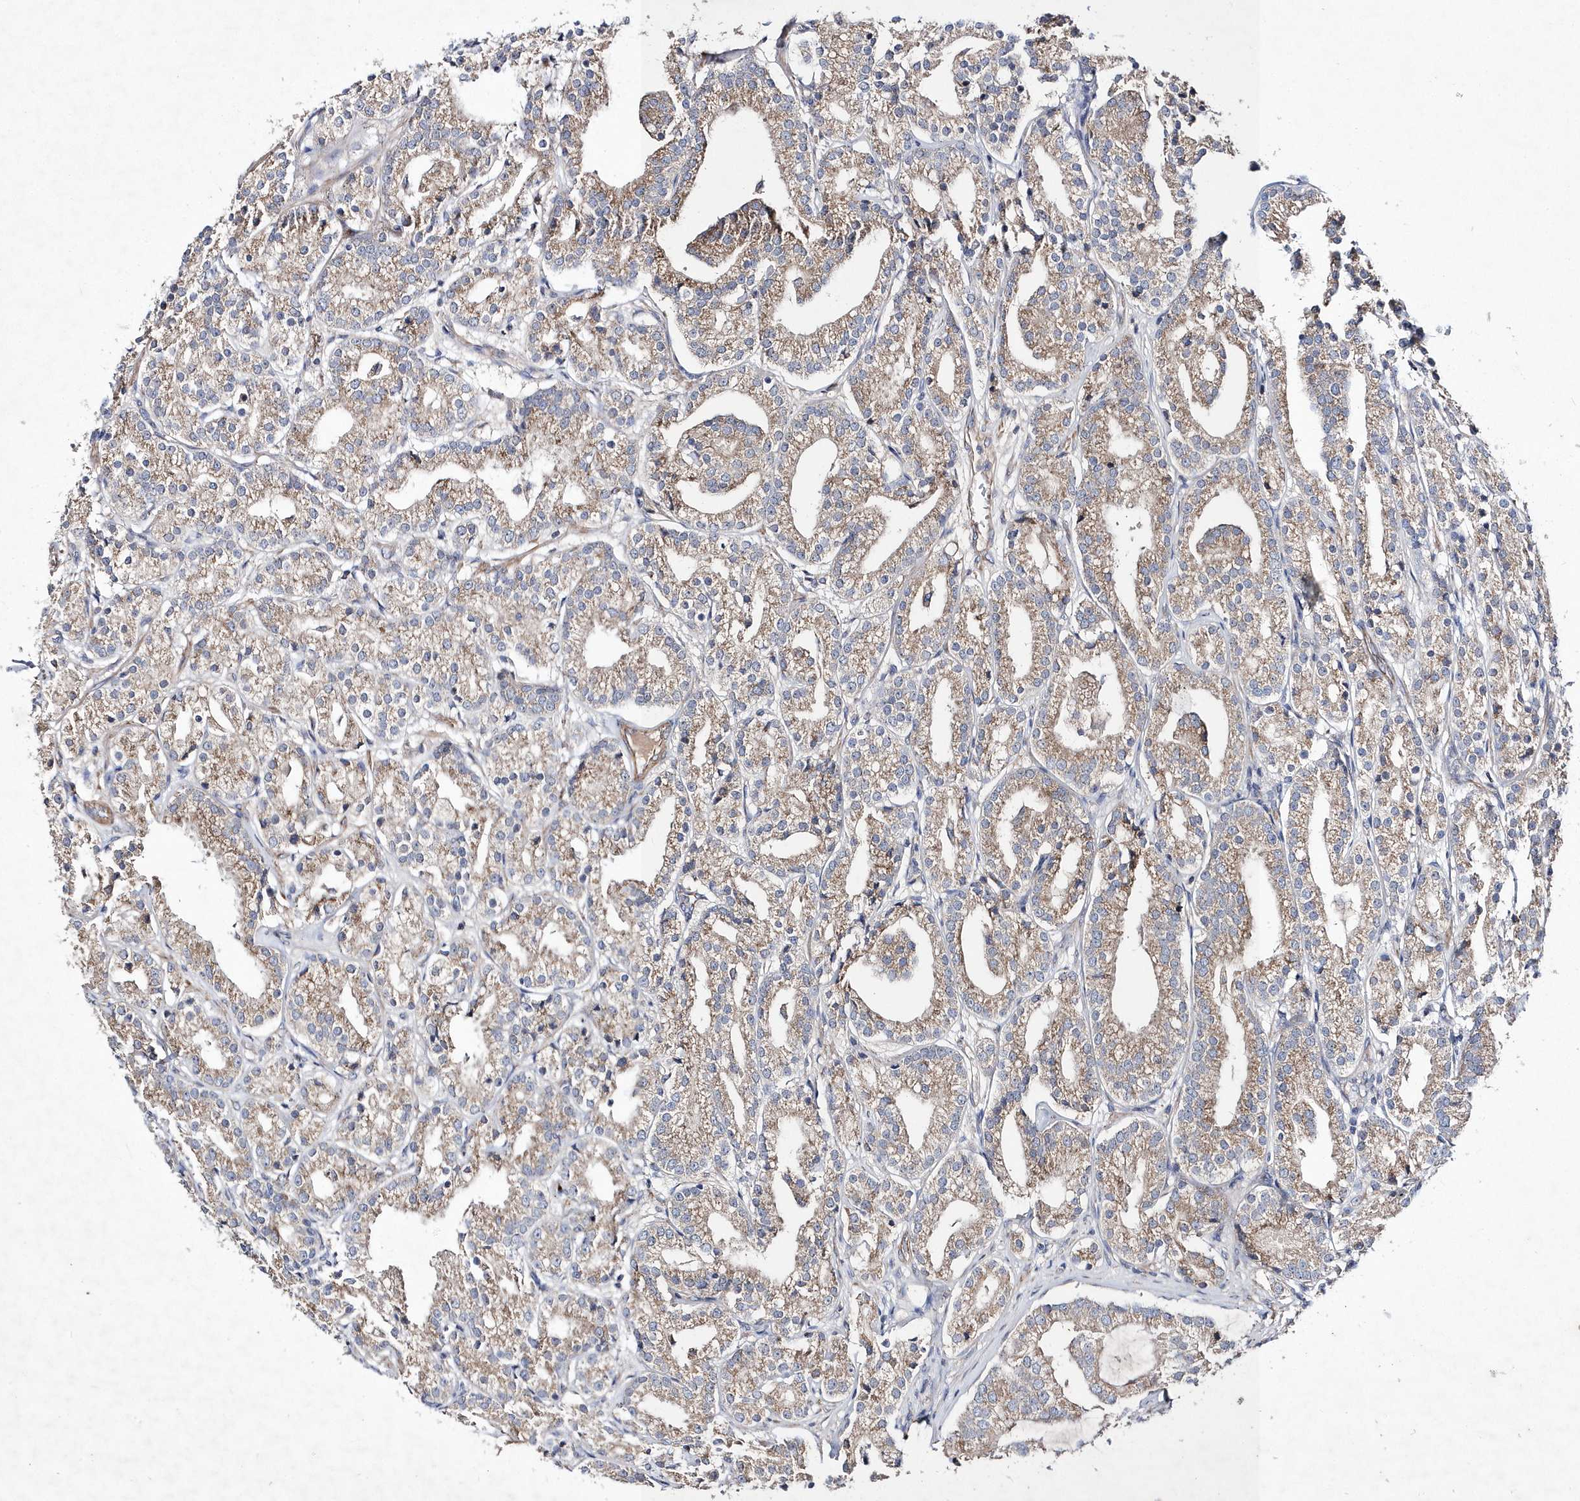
{"staining": {"intensity": "moderate", "quantity": "25%-75%", "location": "cytoplasmic/membranous"}, "tissue": "prostate cancer", "cell_type": "Tumor cells", "image_type": "cancer", "snomed": [{"axis": "morphology", "description": "Adenocarcinoma, High grade"}, {"axis": "topography", "description": "Prostate"}], "caption": "Prostate high-grade adenocarcinoma stained with a brown dye exhibits moderate cytoplasmic/membranous positive staining in approximately 25%-75% of tumor cells.", "gene": "METTL8", "patient": {"sex": "male", "age": 69}}